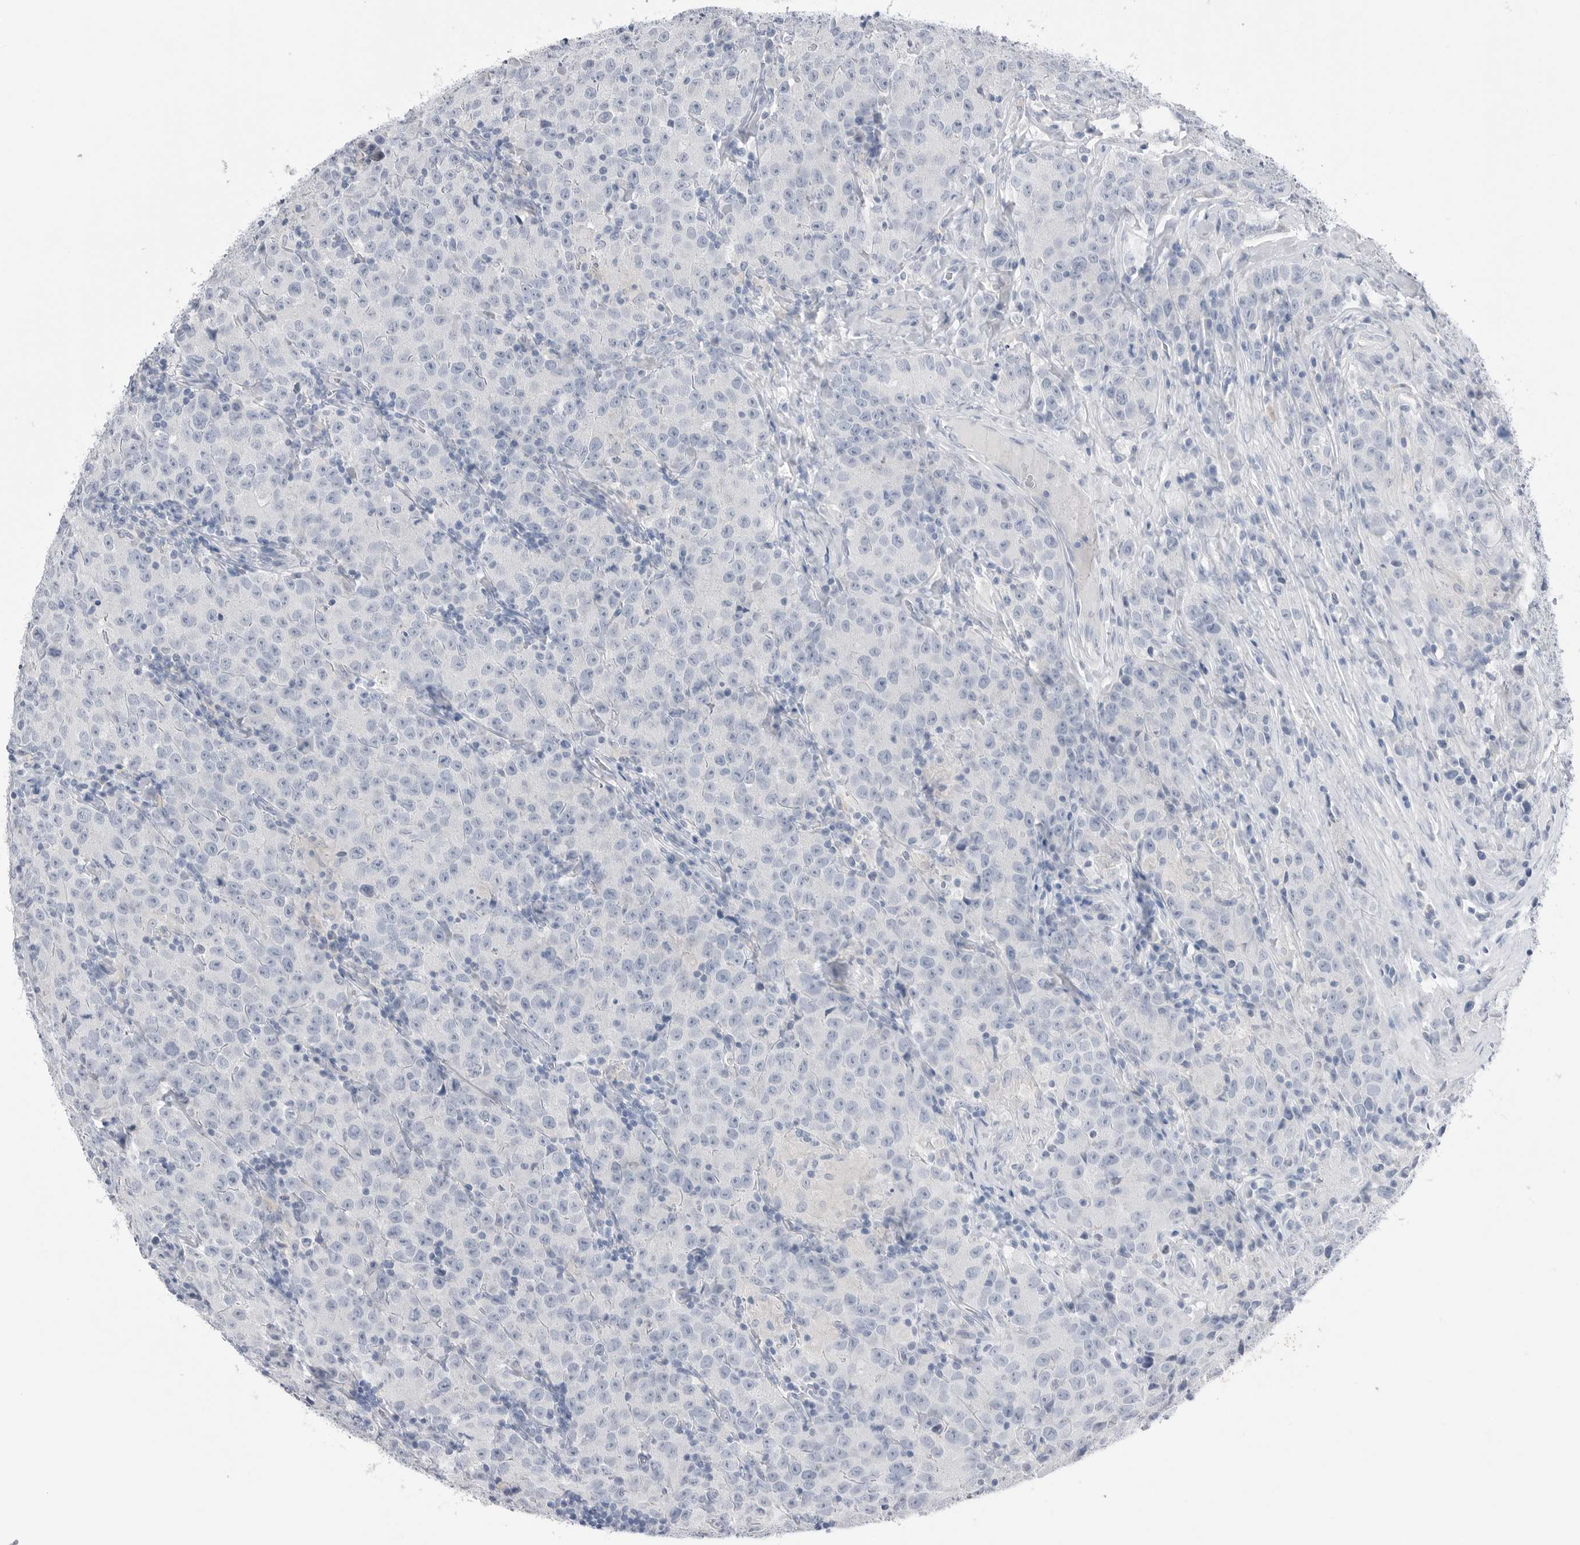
{"staining": {"intensity": "negative", "quantity": "none", "location": "none"}, "tissue": "testis cancer", "cell_type": "Tumor cells", "image_type": "cancer", "snomed": [{"axis": "morphology", "description": "Seminoma, NOS"}, {"axis": "morphology", "description": "Carcinoma, Embryonal, NOS"}, {"axis": "topography", "description": "Testis"}], "caption": "IHC histopathology image of human testis cancer stained for a protein (brown), which exhibits no positivity in tumor cells. (DAB immunohistochemistry (IHC) with hematoxylin counter stain).", "gene": "ABHD12", "patient": {"sex": "male", "age": 43}}